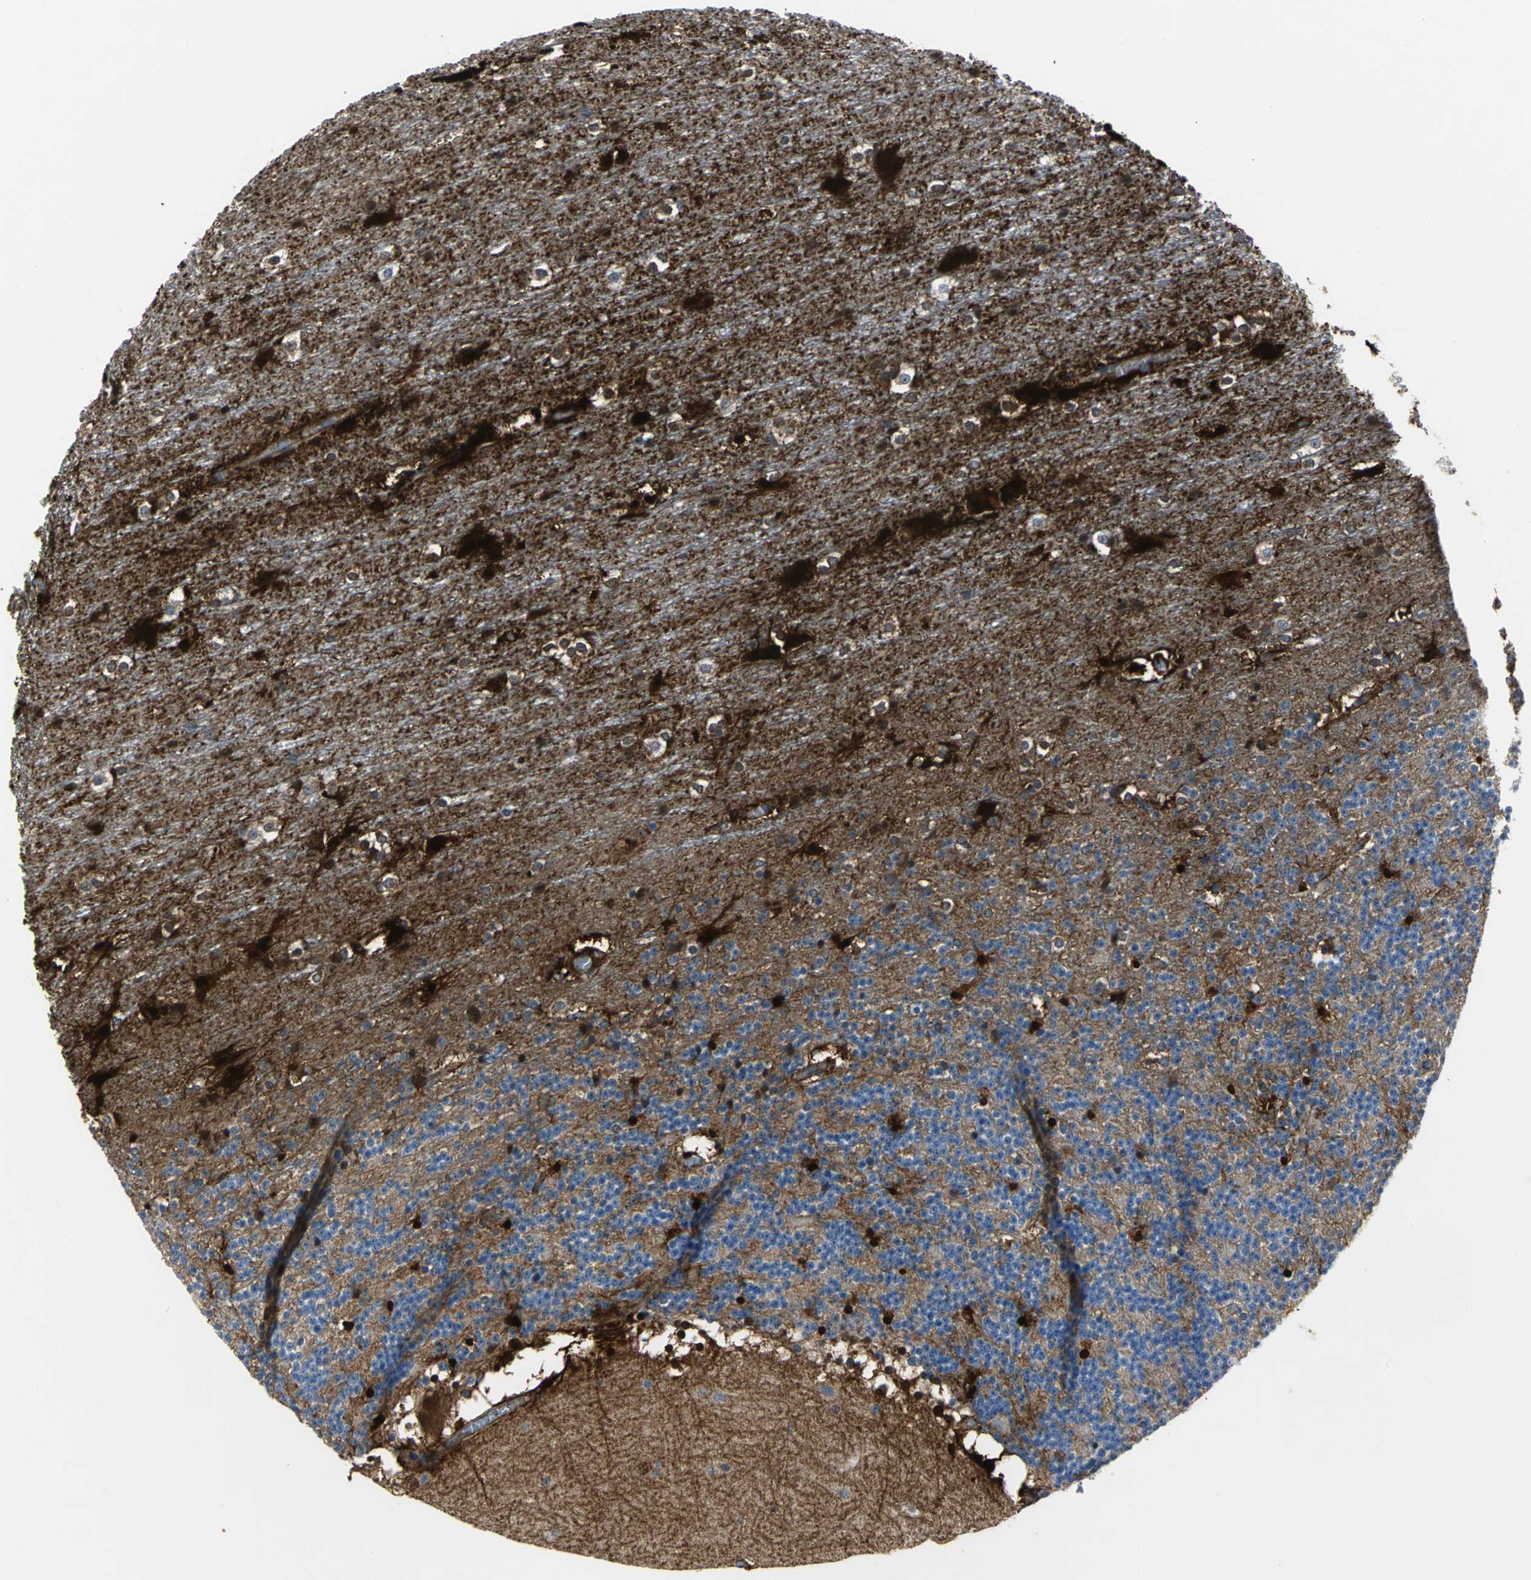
{"staining": {"intensity": "negative", "quantity": "none", "location": "none"}, "tissue": "cerebellum", "cell_type": "Cells in granular layer", "image_type": "normal", "snomed": [{"axis": "morphology", "description": "Normal tissue, NOS"}, {"axis": "topography", "description": "Cerebellum"}], "caption": "IHC micrograph of normal cerebellum stained for a protein (brown), which displays no expression in cells in granular layer.", "gene": "ENSG00000285130", "patient": {"sex": "female", "age": 19}}